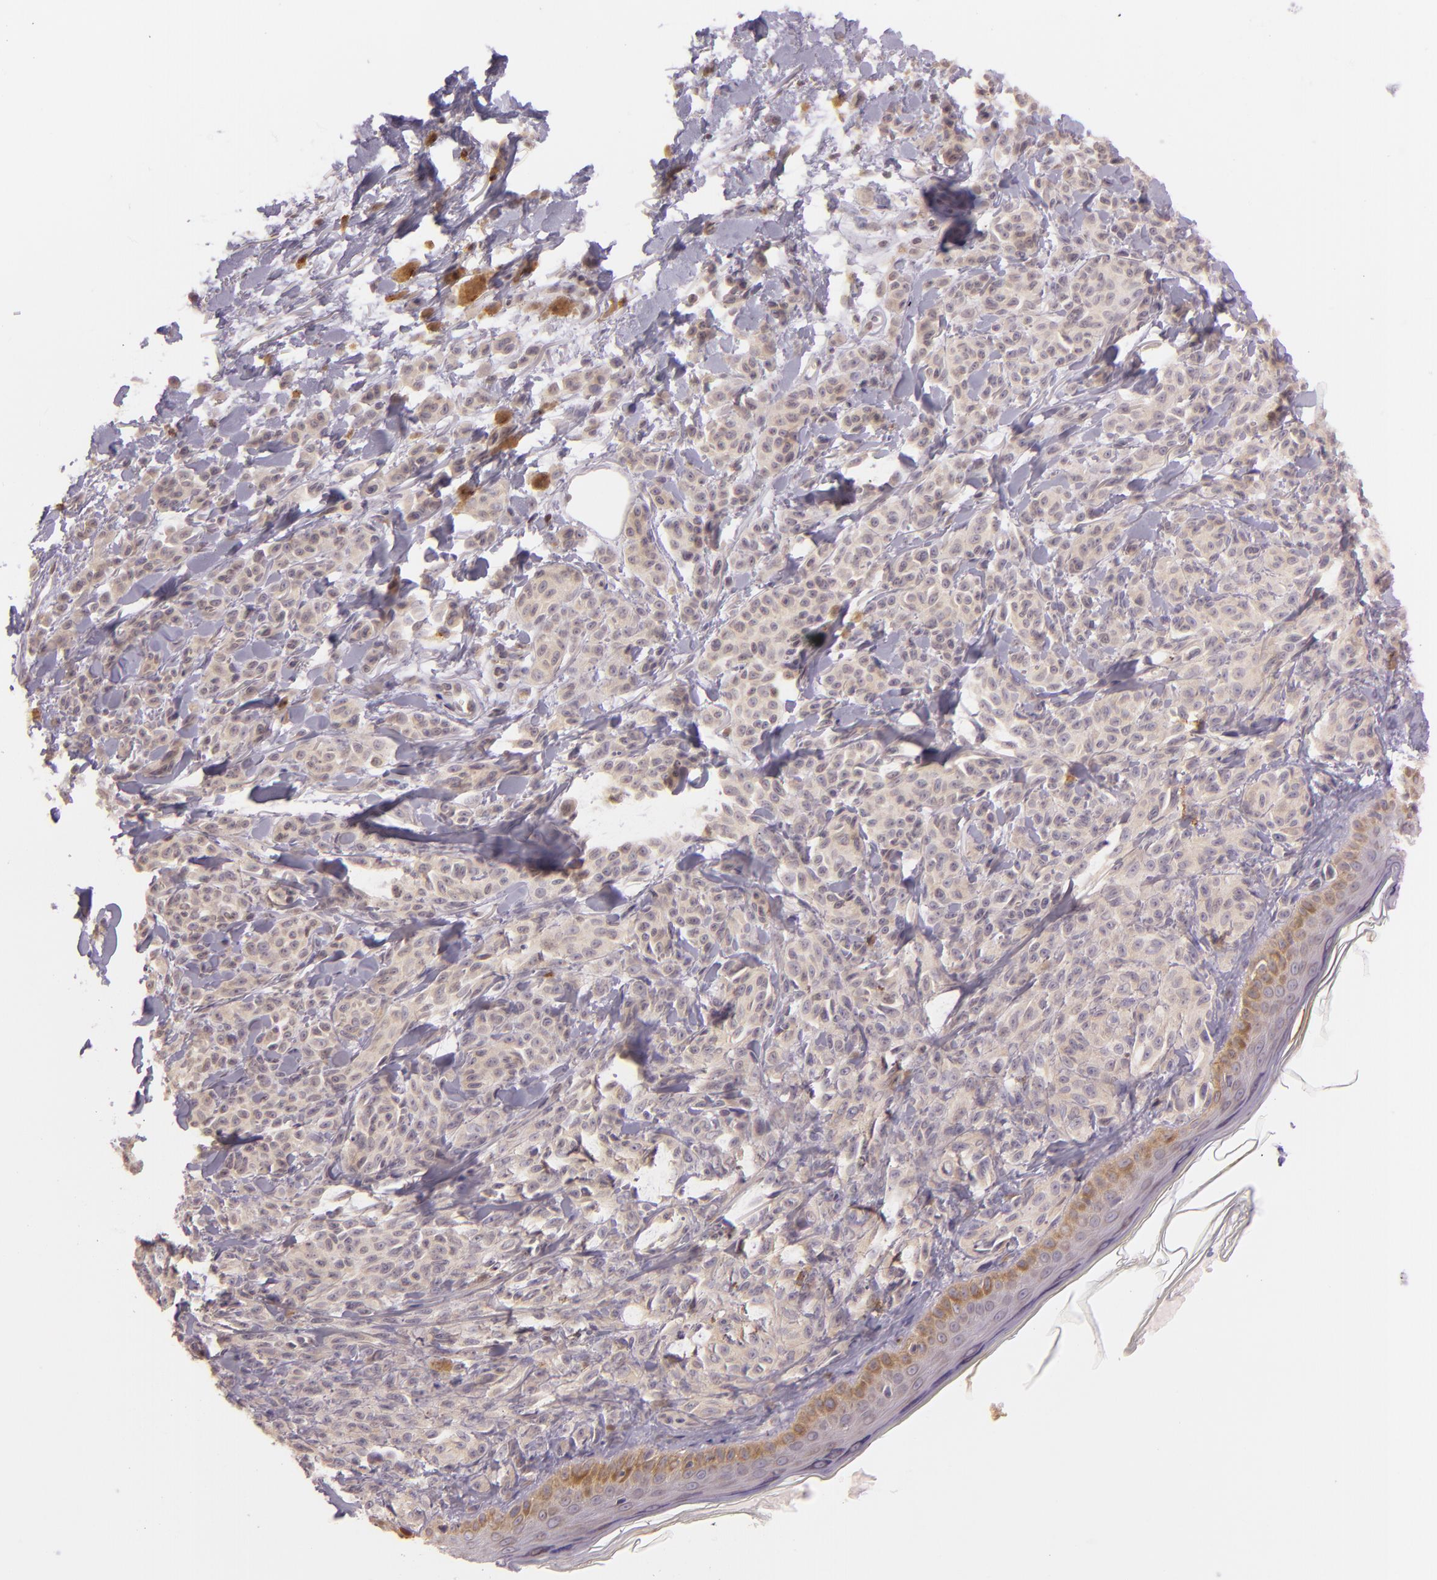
{"staining": {"intensity": "weak", "quantity": ">75%", "location": "cytoplasmic/membranous"}, "tissue": "melanoma", "cell_type": "Tumor cells", "image_type": "cancer", "snomed": [{"axis": "morphology", "description": "Malignant melanoma, NOS"}, {"axis": "topography", "description": "Skin"}], "caption": "Malignant melanoma stained with a protein marker displays weak staining in tumor cells.", "gene": "LGMN", "patient": {"sex": "female", "age": 73}}